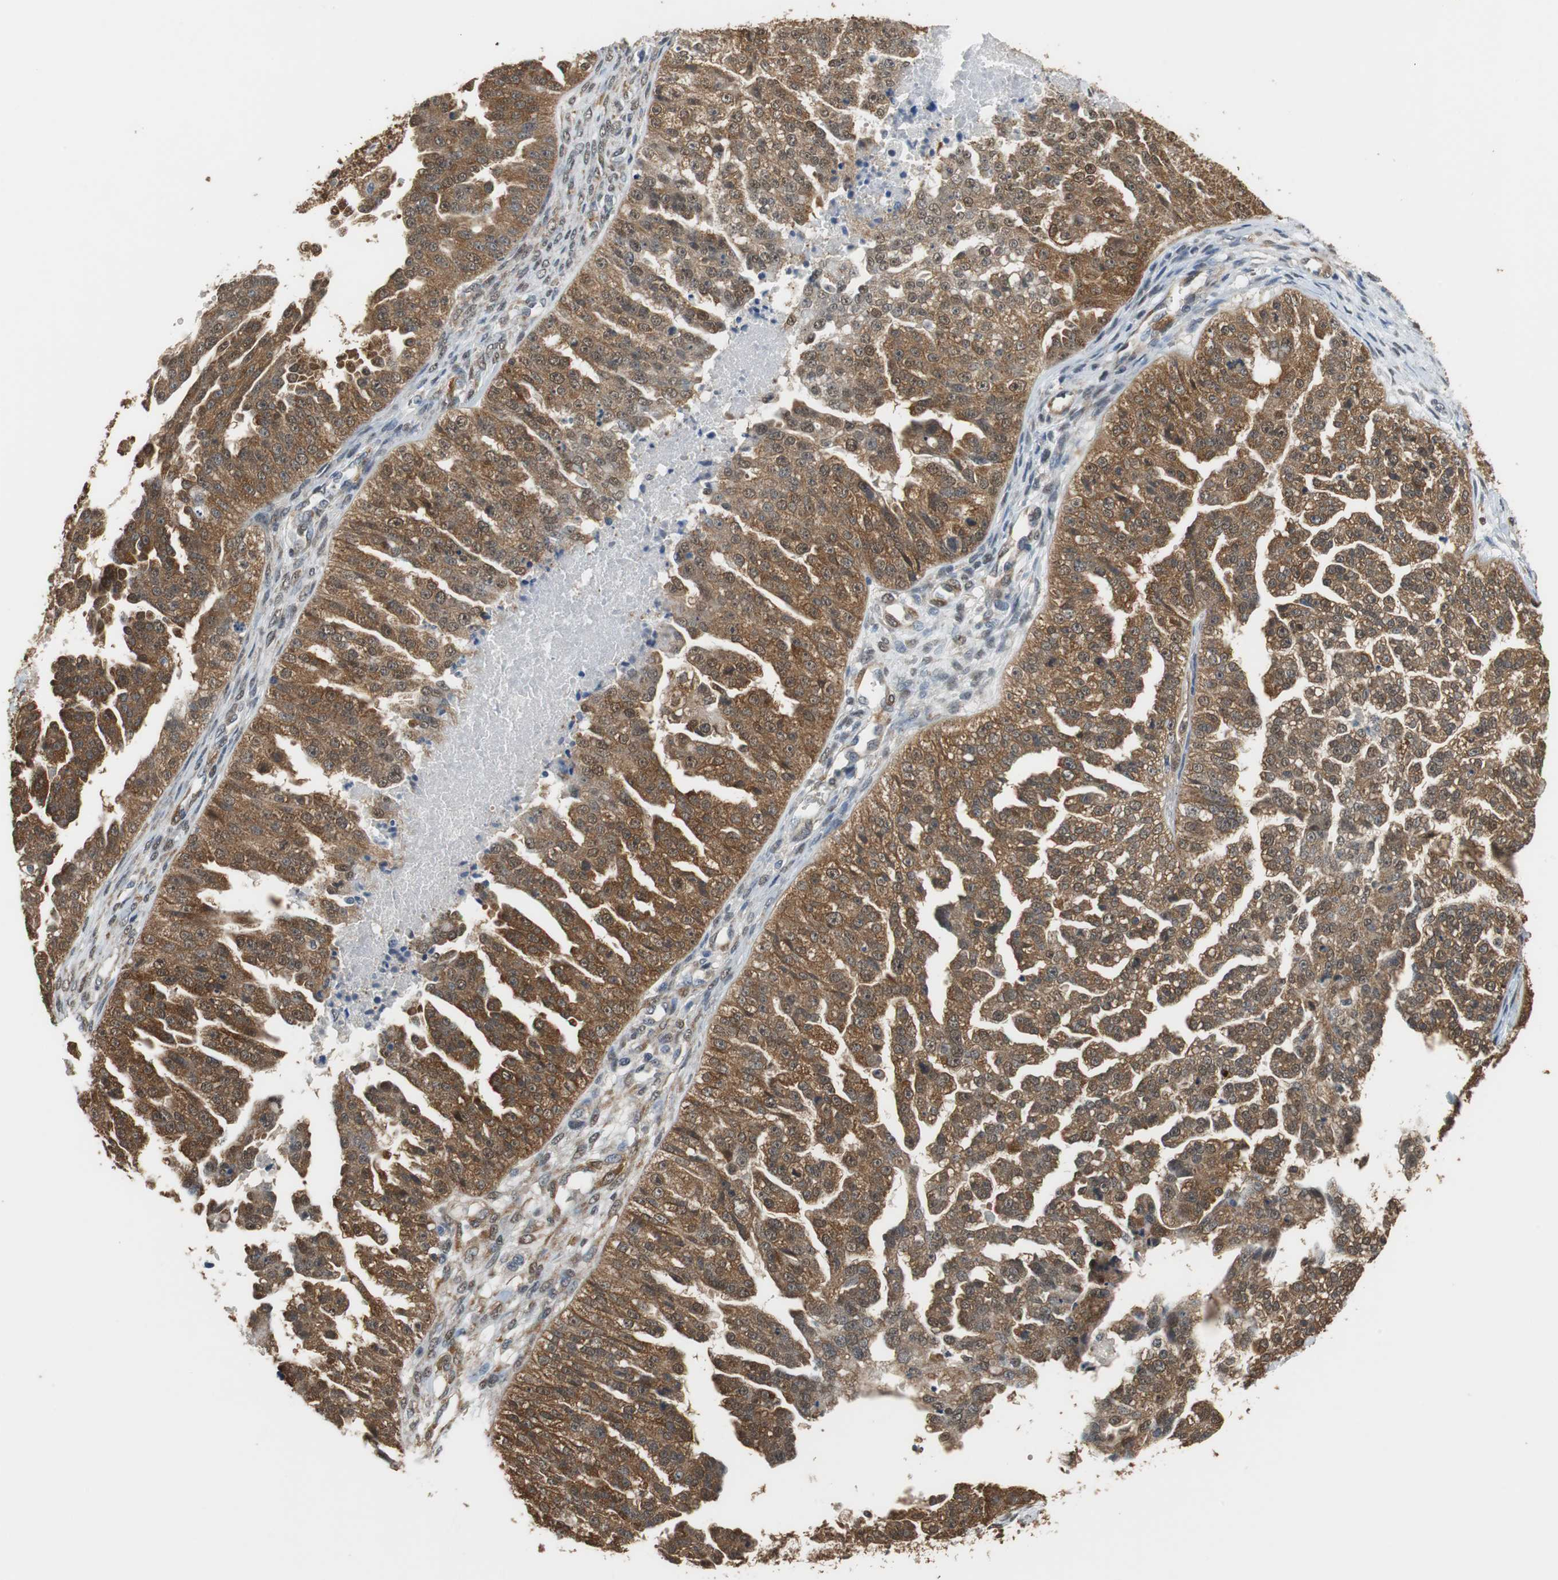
{"staining": {"intensity": "moderate", "quantity": ">75%", "location": "cytoplasmic/membranous,nuclear"}, "tissue": "ovarian cancer", "cell_type": "Tumor cells", "image_type": "cancer", "snomed": [{"axis": "morphology", "description": "Carcinoma, NOS"}, {"axis": "topography", "description": "Soft tissue"}, {"axis": "topography", "description": "Ovary"}], "caption": "Brown immunohistochemical staining in human carcinoma (ovarian) shows moderate cytoplasmic/membranous and nuclear positivity in about >75% of tumor cells. (DAB IHC with brightfield microscopy, high magnification).", "gene": "UBQLN2", "patient": {"sex": "female", "age": 54}}